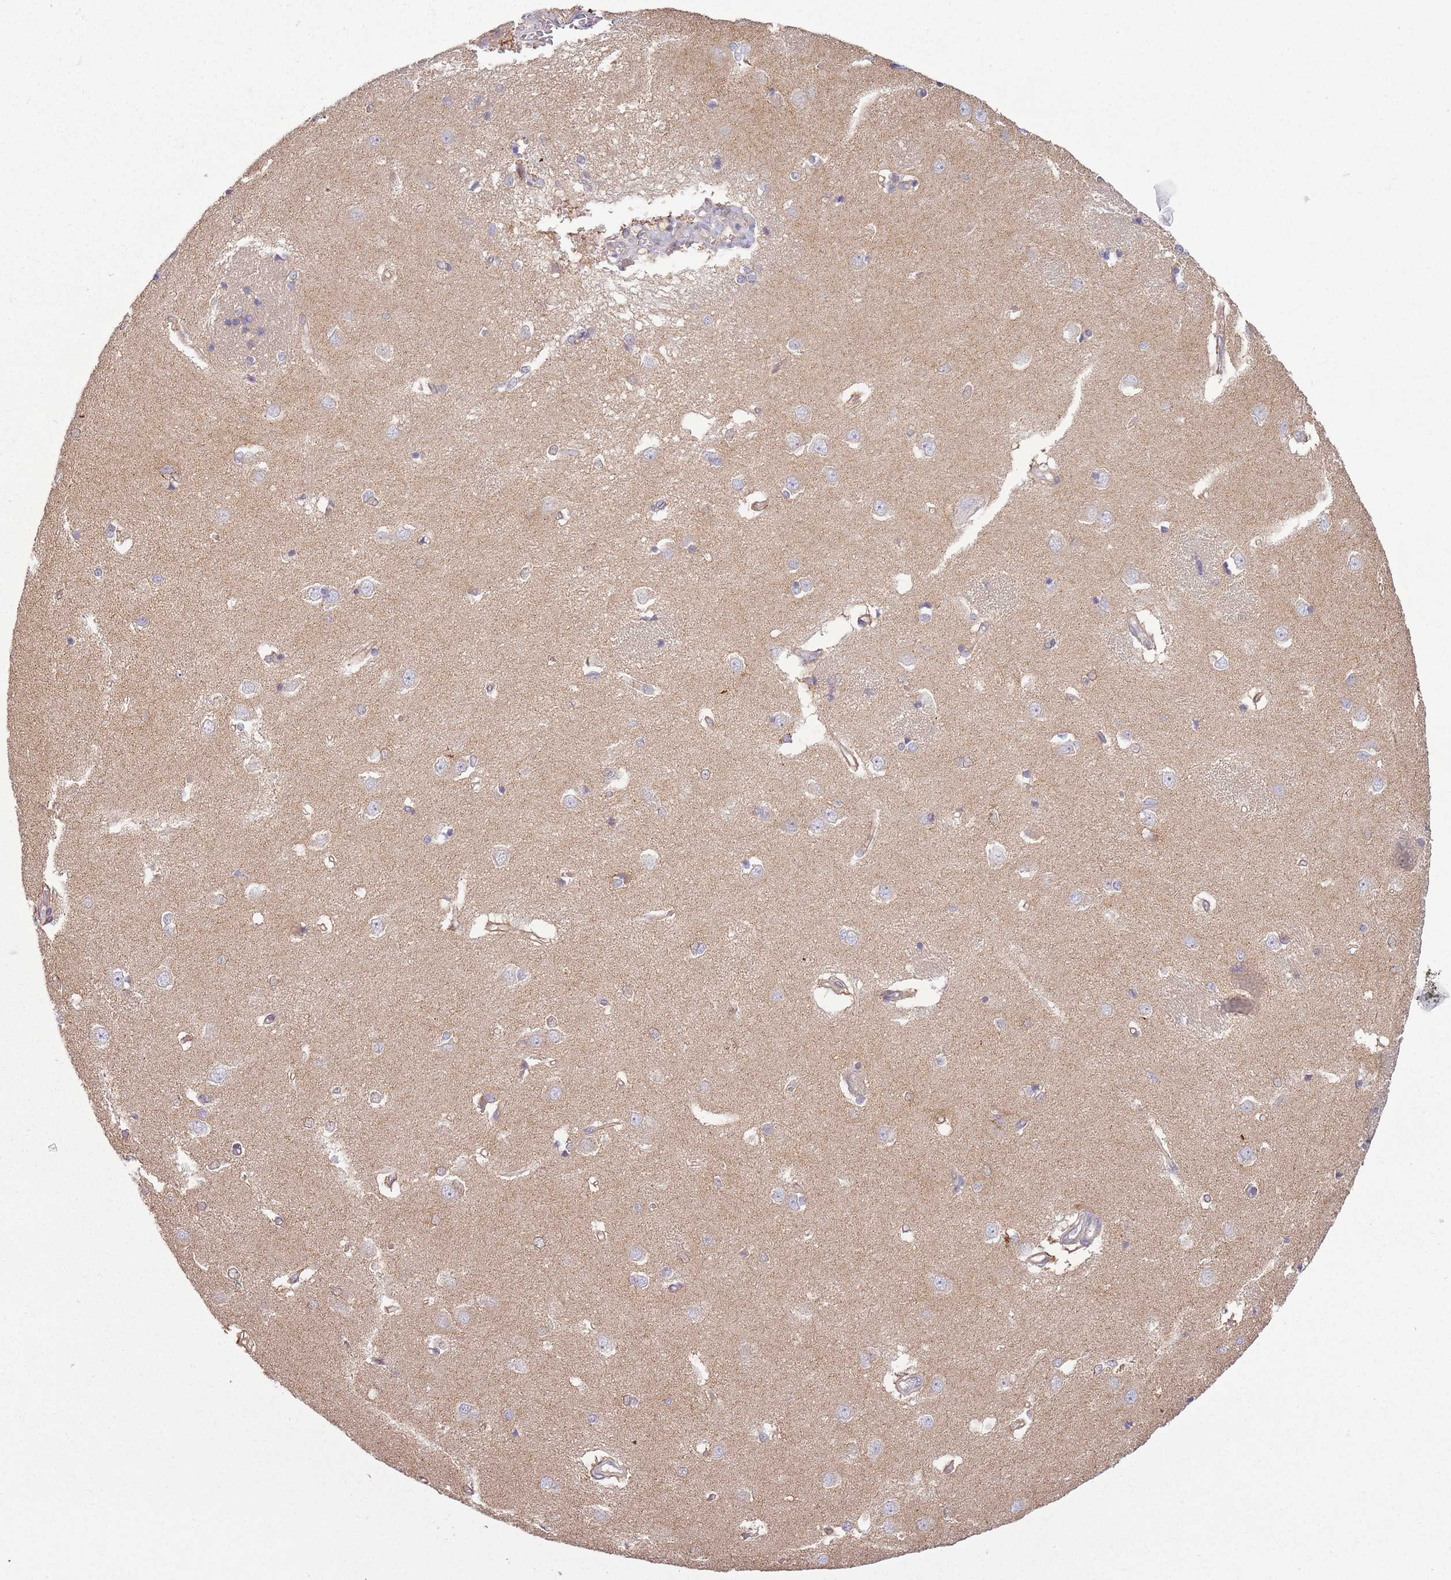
{"staining": {"intensity": "weak", "quantity": "<25%", "location": "cytoplasmic/membranous"}, "tissue": "caudate", "cell_type": "Glial cells", "image_type": "normal", "snomed": [{"axis": "morphology", "description": "Normal tissue, NOS"}, {"axis": "topography", "description": "Lateral ventricle wall"}], "caption": "Human caudate stained for a protein using IHC displays no positivity in glial cells.", "gene": "COQ5", "patient": {"sex": "male", "age": 37}}